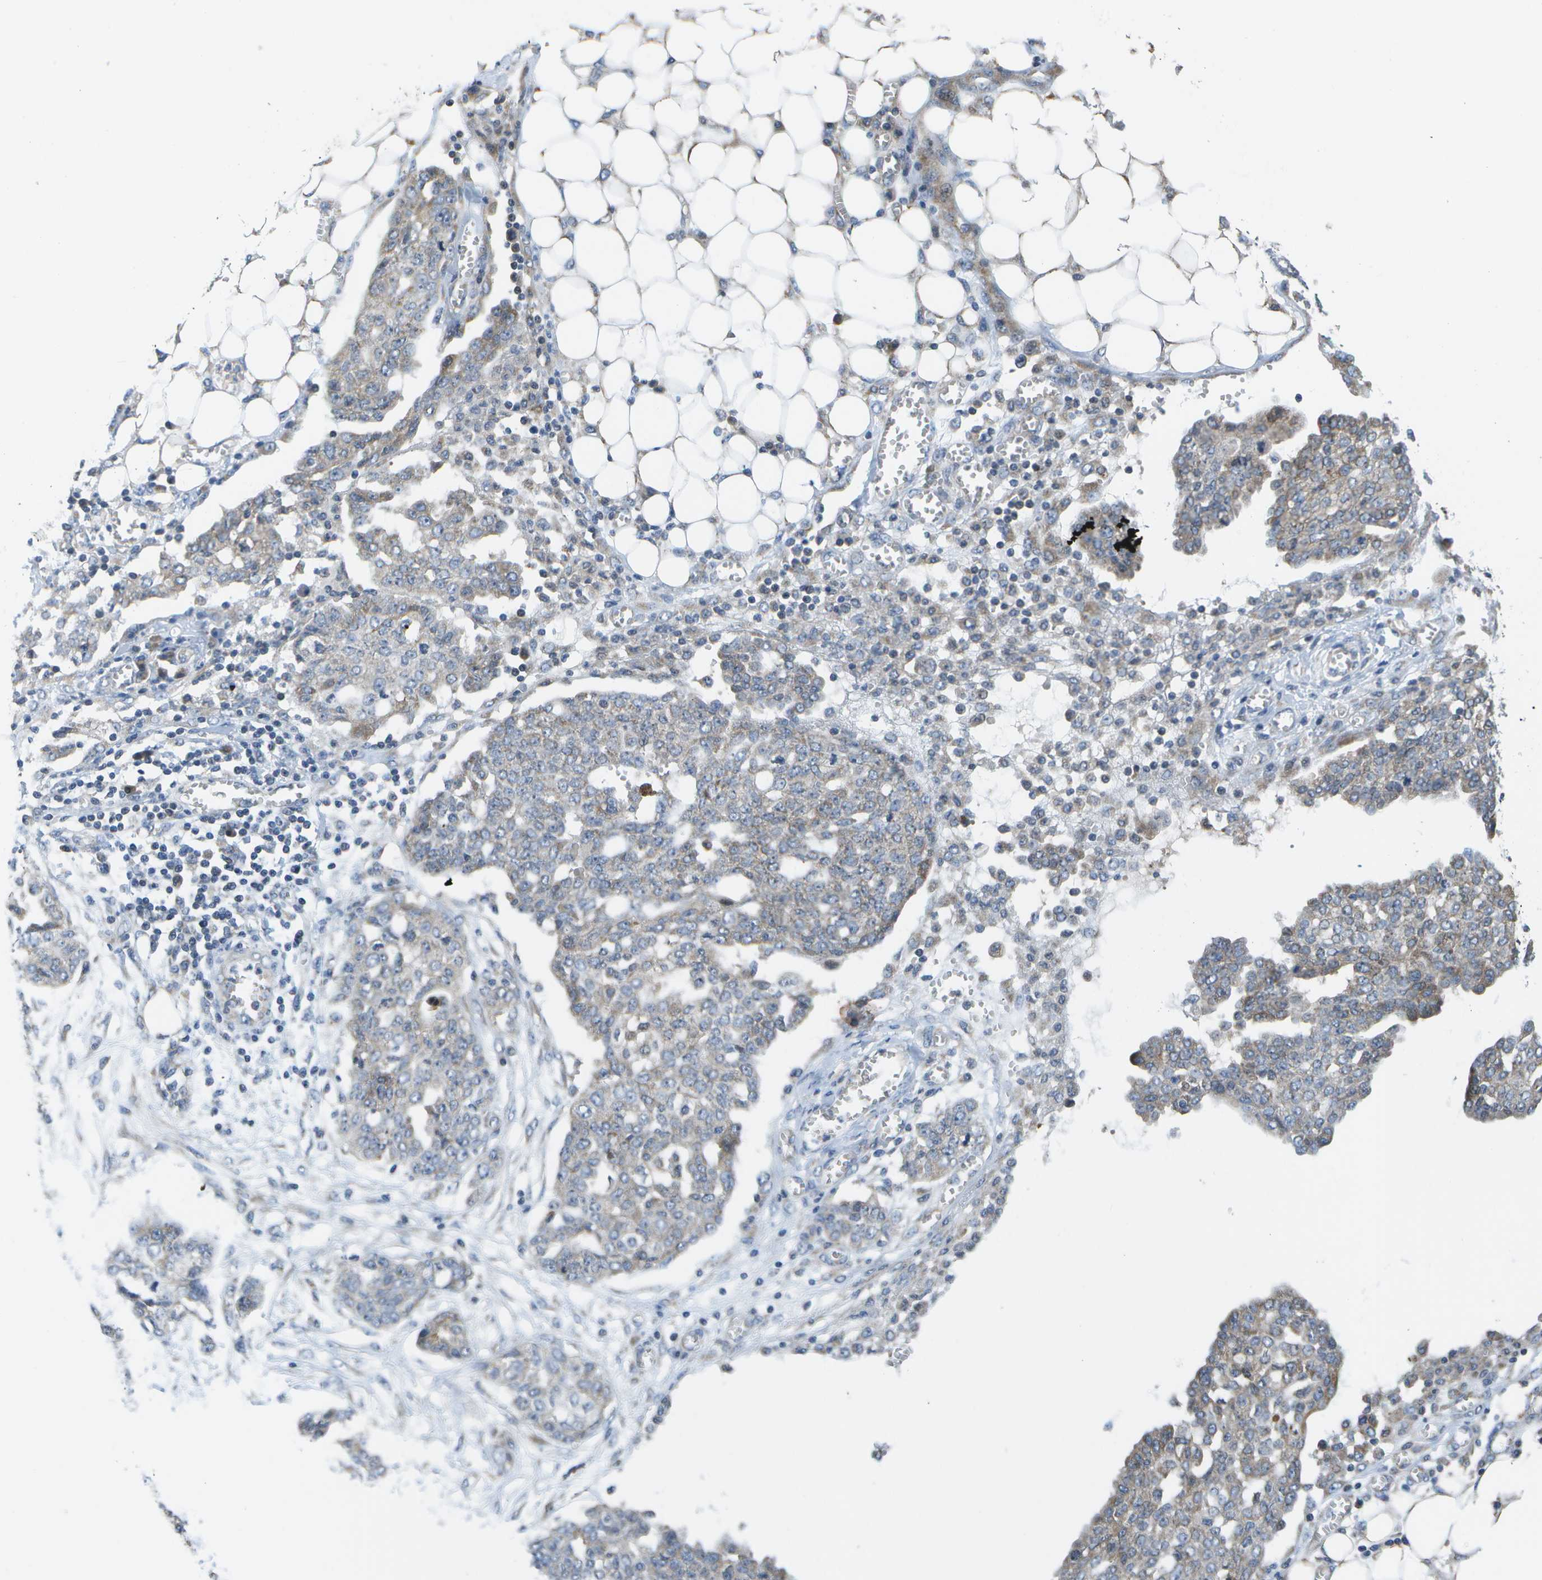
{"staining": {"intensity": "weak", "quantity": "25%-75%", "location": "cytoplasmic/membranous"}, "tissue": "ovarian cancer", "cell_type": "Tumor cells", "image_type": "cancer", "snomed": [{"axis": "morphology", "description": "Cystadenocarcinoma, serous, NOS"}, {"axis": "topography", "description": "Soft tissue"}, {"axis": "topography", "description": "Ovary"}], "caption": "Human ovarian serous cystadenocarcinoma stained for a protein (brown) exhibits weak cytoplasmic/membranous positive expression in approximately 25%-75% of tumor cells.", "gene": "HADHA", "patient": {"sex": "female", "age": 57}}